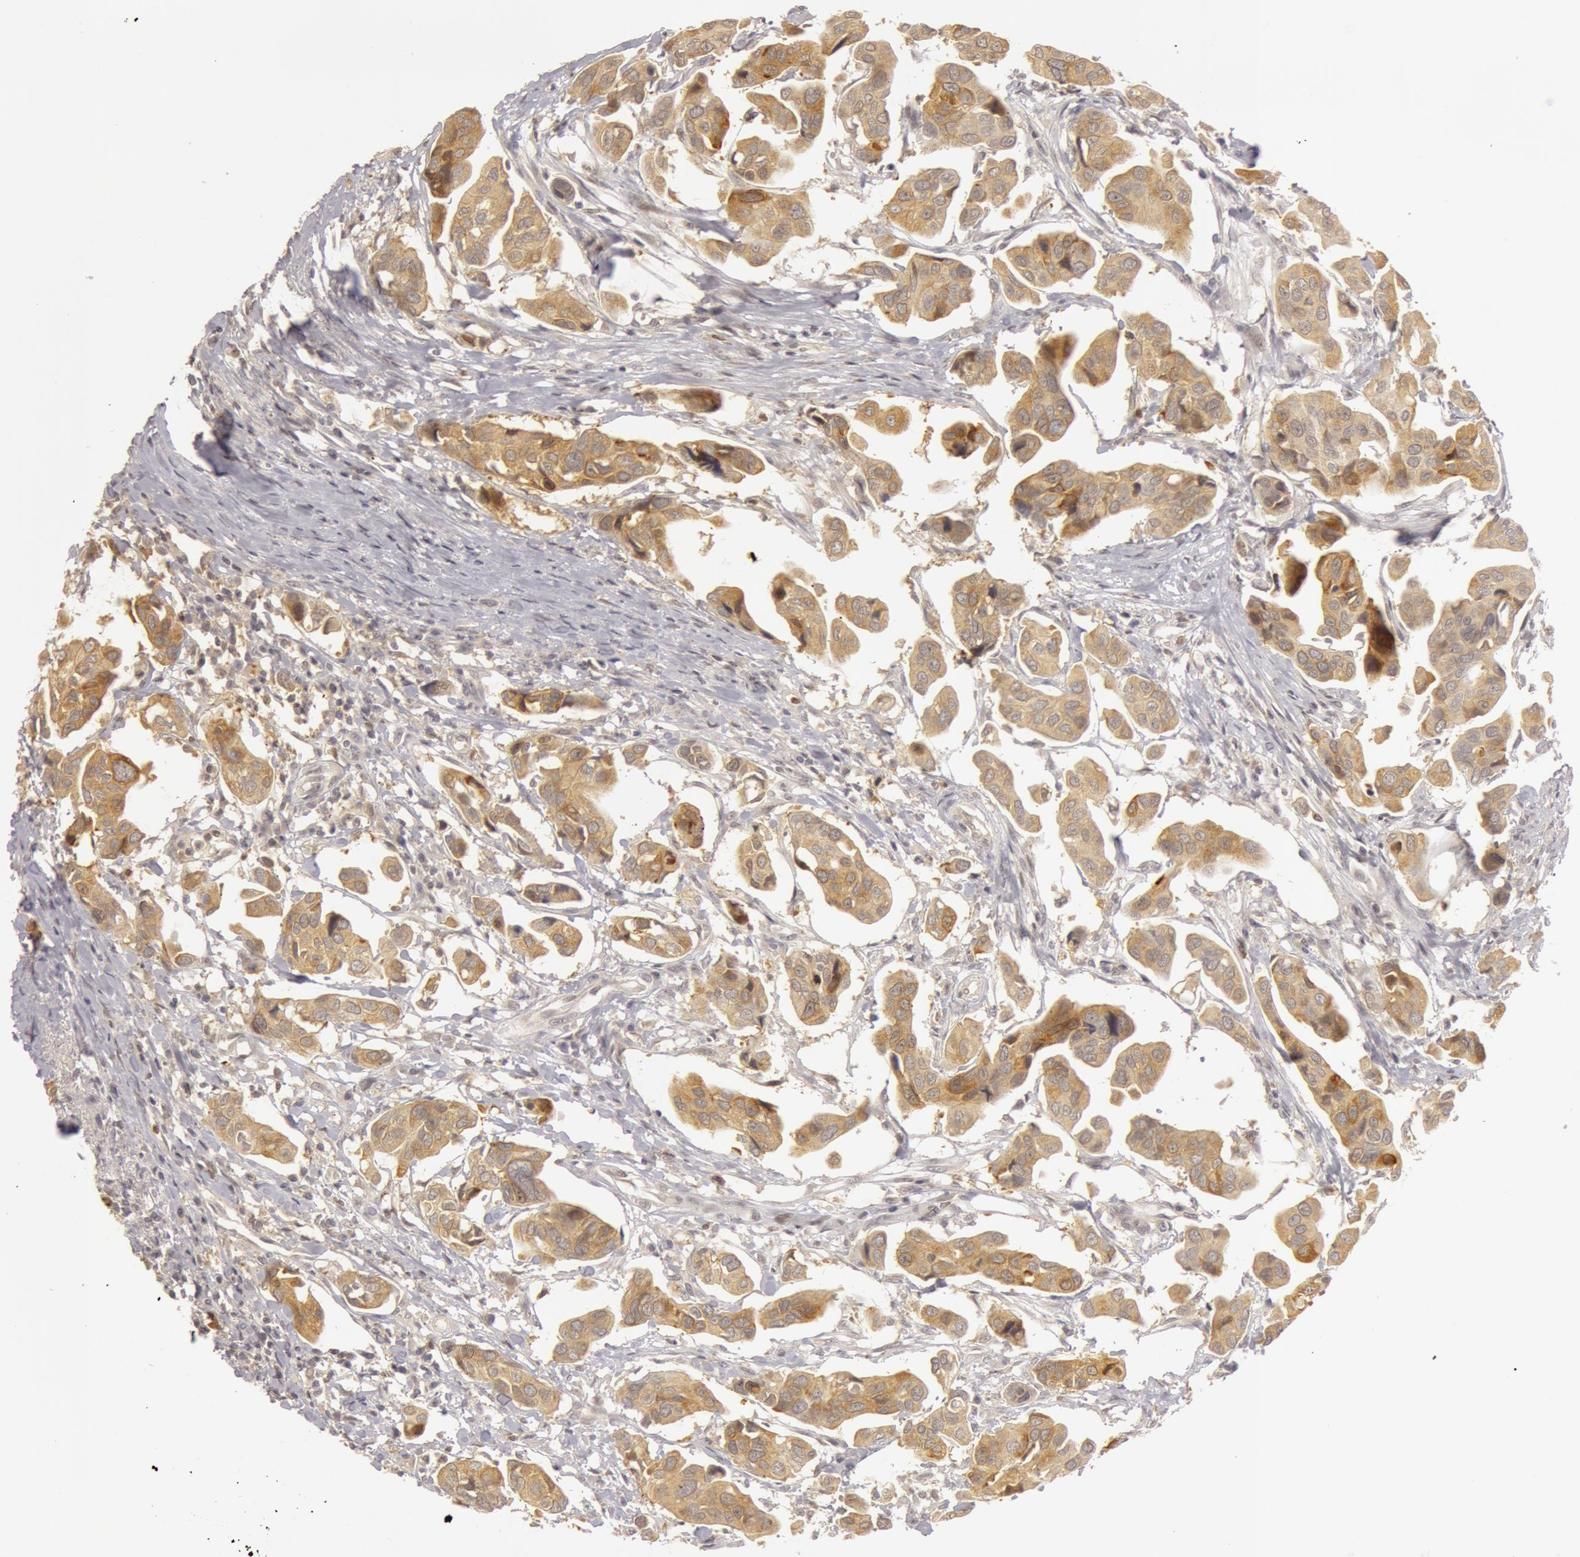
{"staining": {"intensity": "weak", "quantity": ">75%", "location": "cytoplasmic/membranous"}, "tissue": "urothelial cancer", "cell_type": "Tumor cells", "image_type": "cancer", "snomed": [{"axis": "morphology", "description": "Adenocarcinoma, NOS"}, {"axis": "topography", "description": "Urinary bladder"}], "caption": "A brown stain highlights weak cytoplasmic/membranous positivity of a protein in urothelial cancer tumor cells.", "gene": "OASL", "patient": {"sex": "male", "age": 61}}